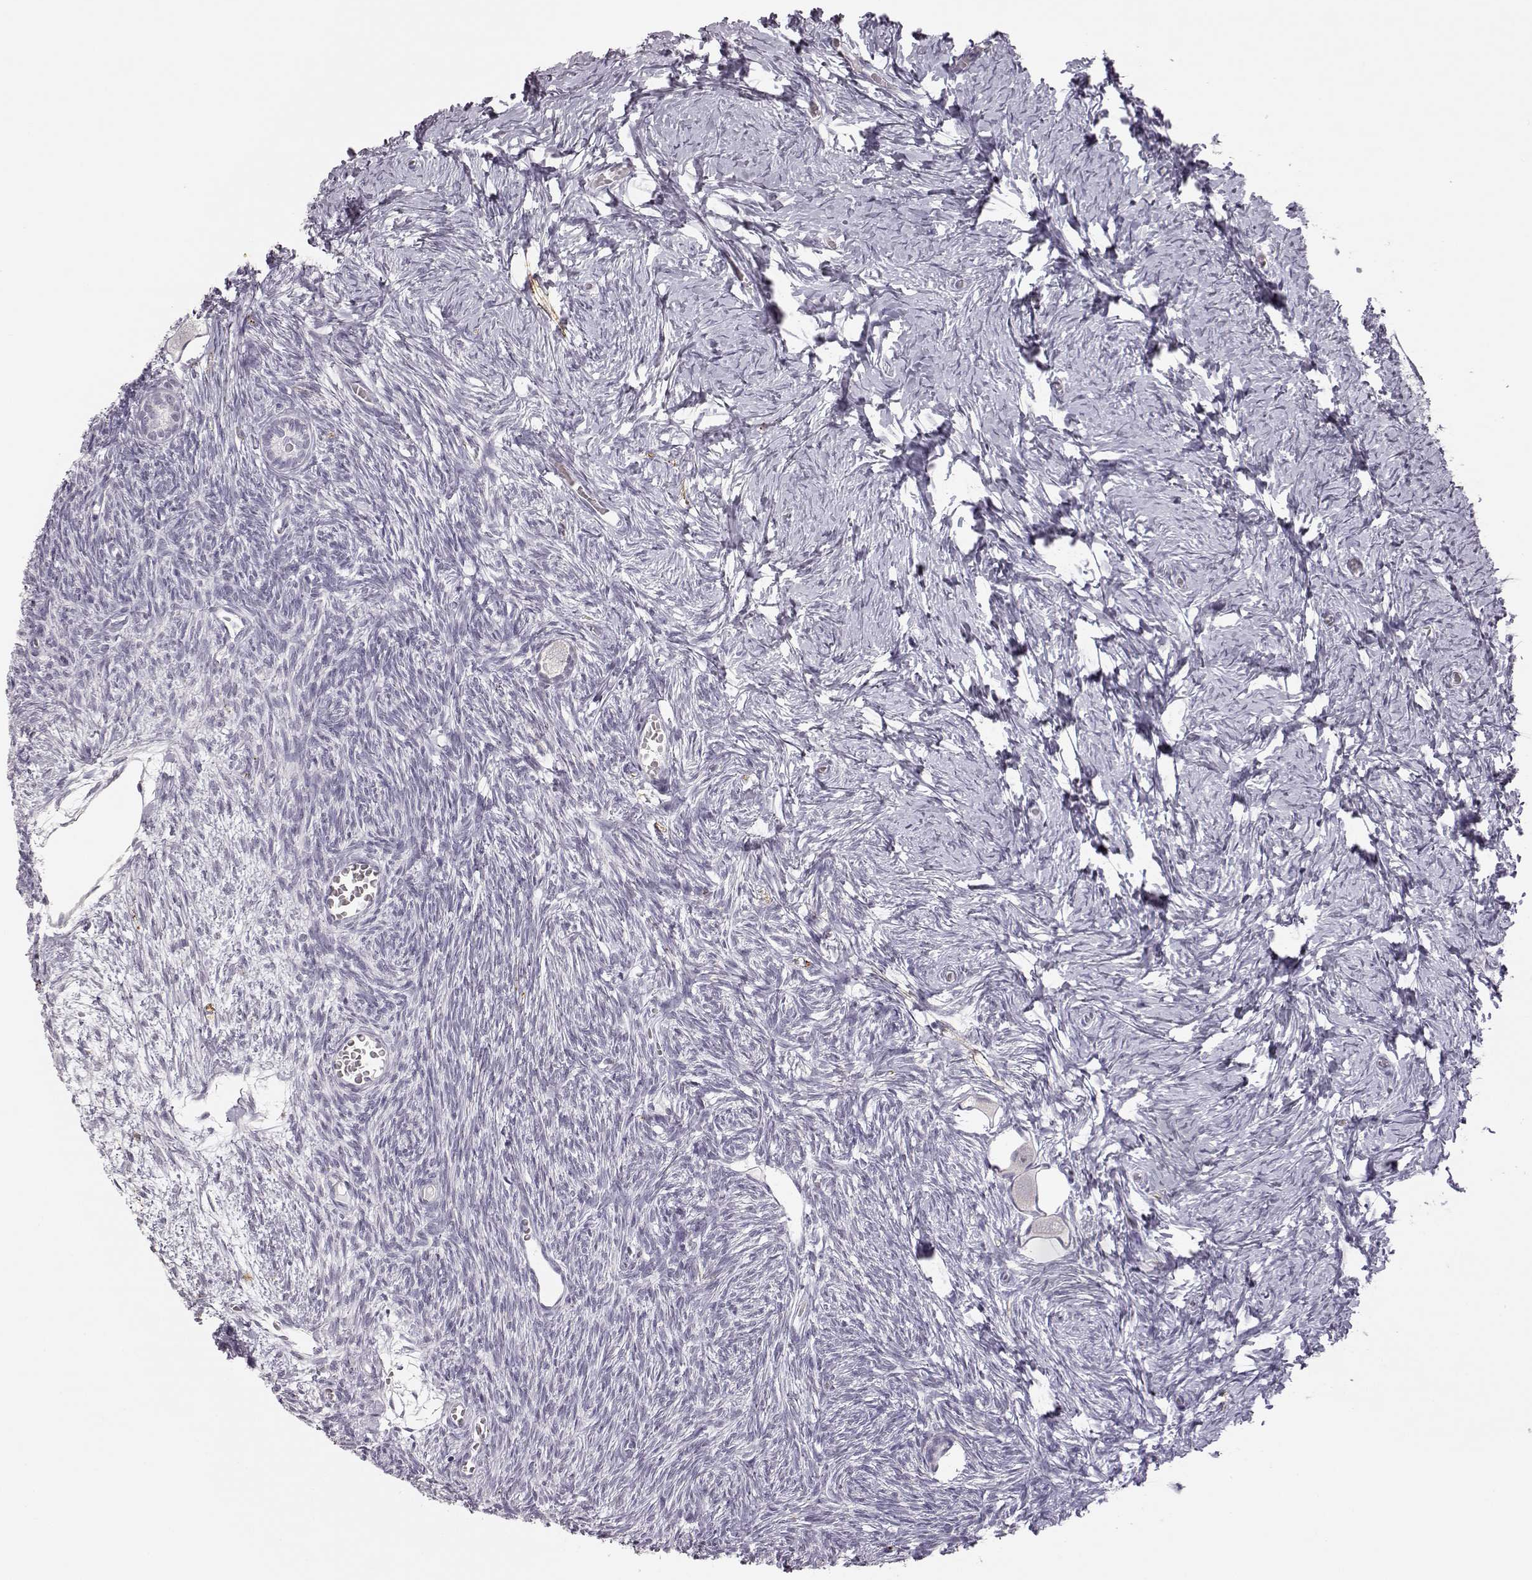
{"staining": {"intensity": "negative", "quantity": "none", "location": "none"}, "tissue": "ovary", "cell_type": "Follicle cells", "image_type": "normal", "snomed": [{"axis": "morphology", "description": "Normal tissue, NOS"}, {"axis": "topography", "description": "Ovary"}], "caption": "An immunohistochemistry (IHC) photomicrograph of unremarkable ovary is shown. There is no staining in follicle cells of ovary. (Brightfield microscopy of DAB (3,3'-diaminobenzidine) immunohistochemistry (IHC) at high magnification).", "gene": "VGF", "patient": {"sex": "female", "age": 27}}